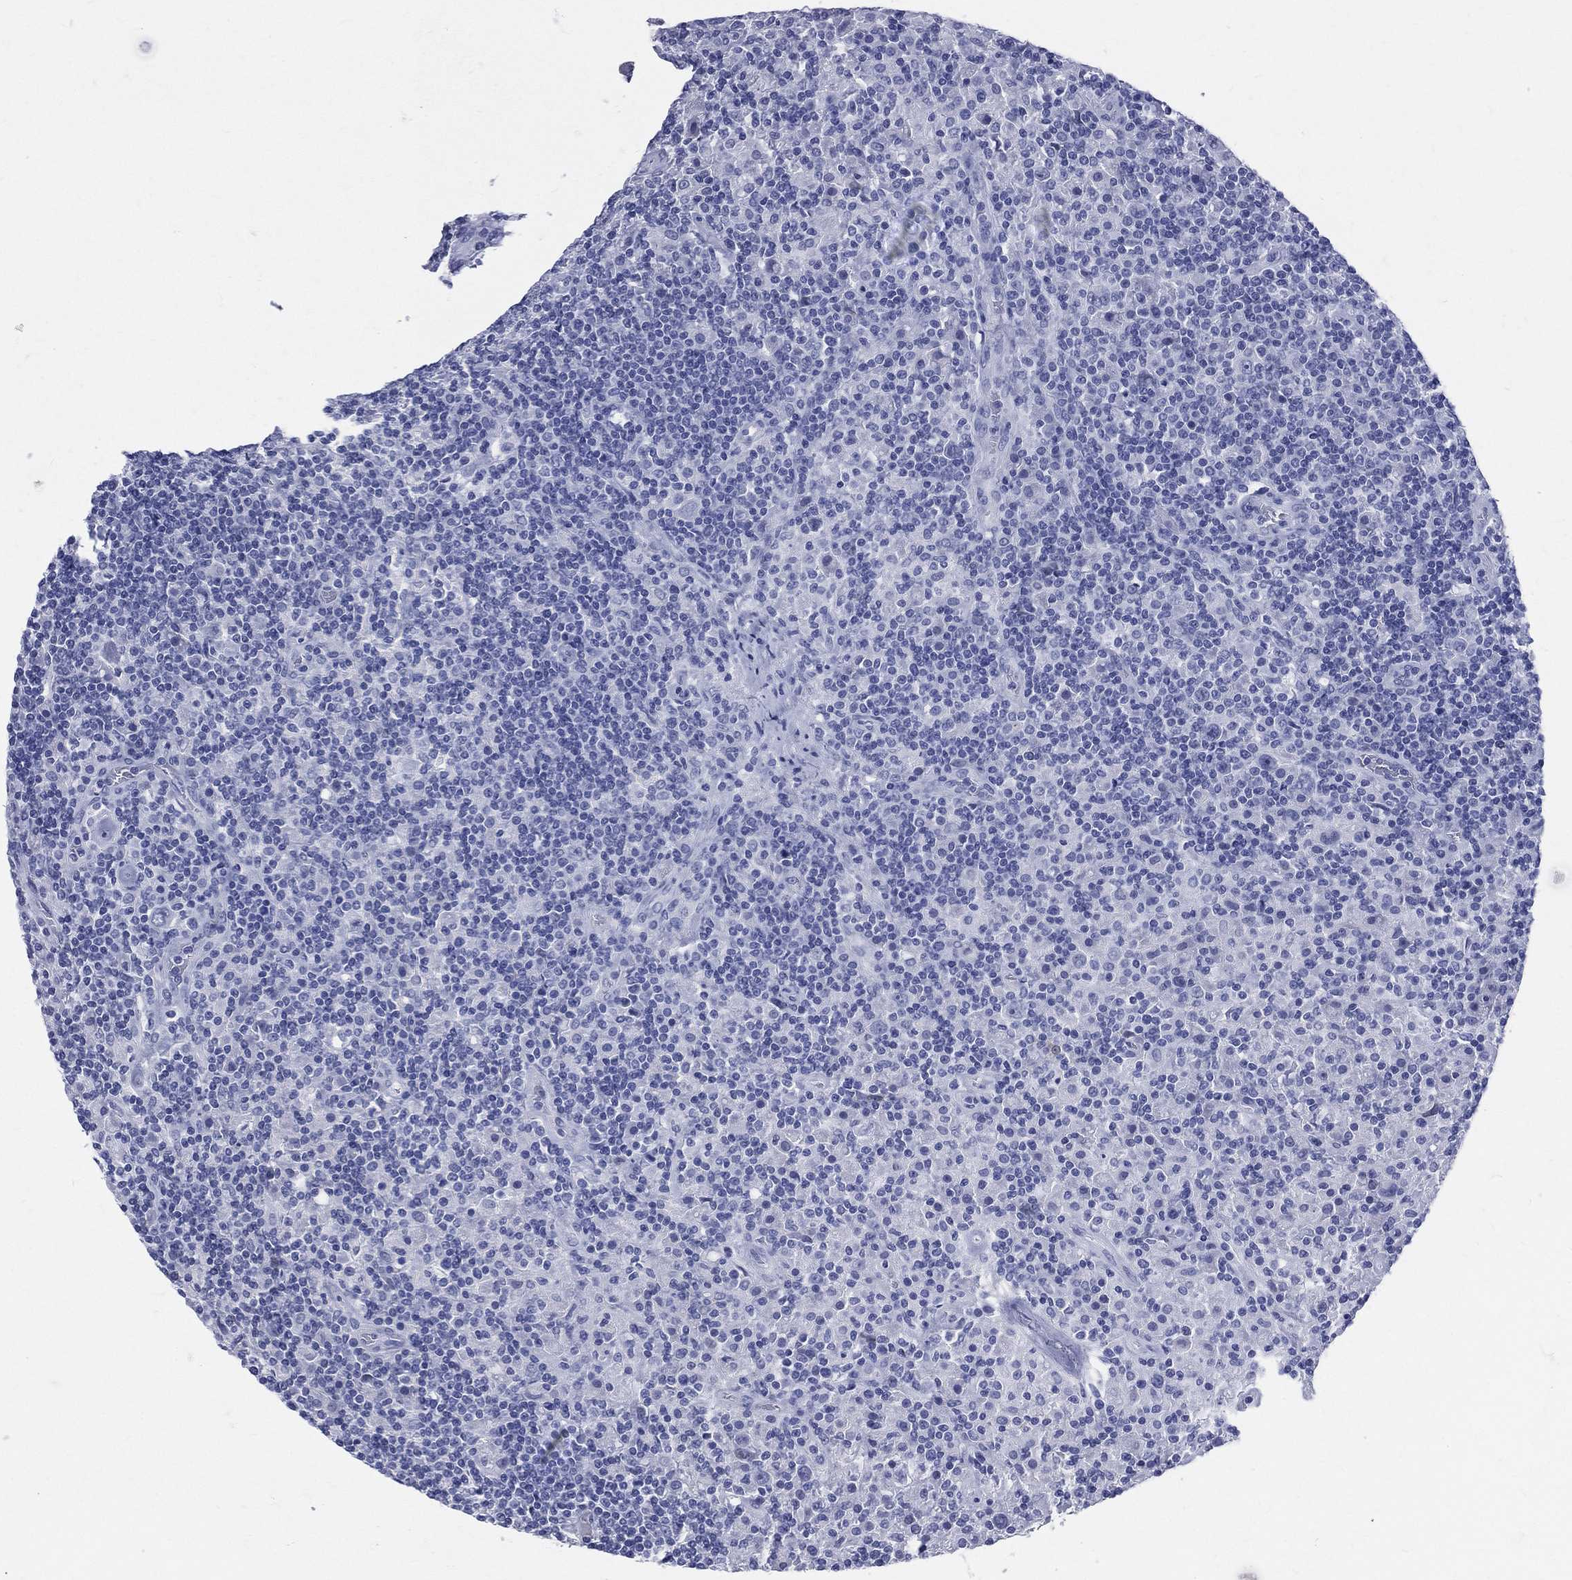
{"staining": {"intensity": "negative", "quantity": "none", "location": "none"}, "tissue": "lymphoma", "cell_type": "Tumor cells", "image_type": "cancer", "snomed": [{"axis": "morphology", "description": "Hodgkin's disease, NOS"}, {"axis": "topography", "description": "Lymph node"}], "caption": "Immunohistochemistry (IHC) histopathology image of lymphoma stained for a protein (brown), which reveals no positivity in tumor cells.", "gene": "CYLC1", "patient": {"sex": "male", "age": 70}}